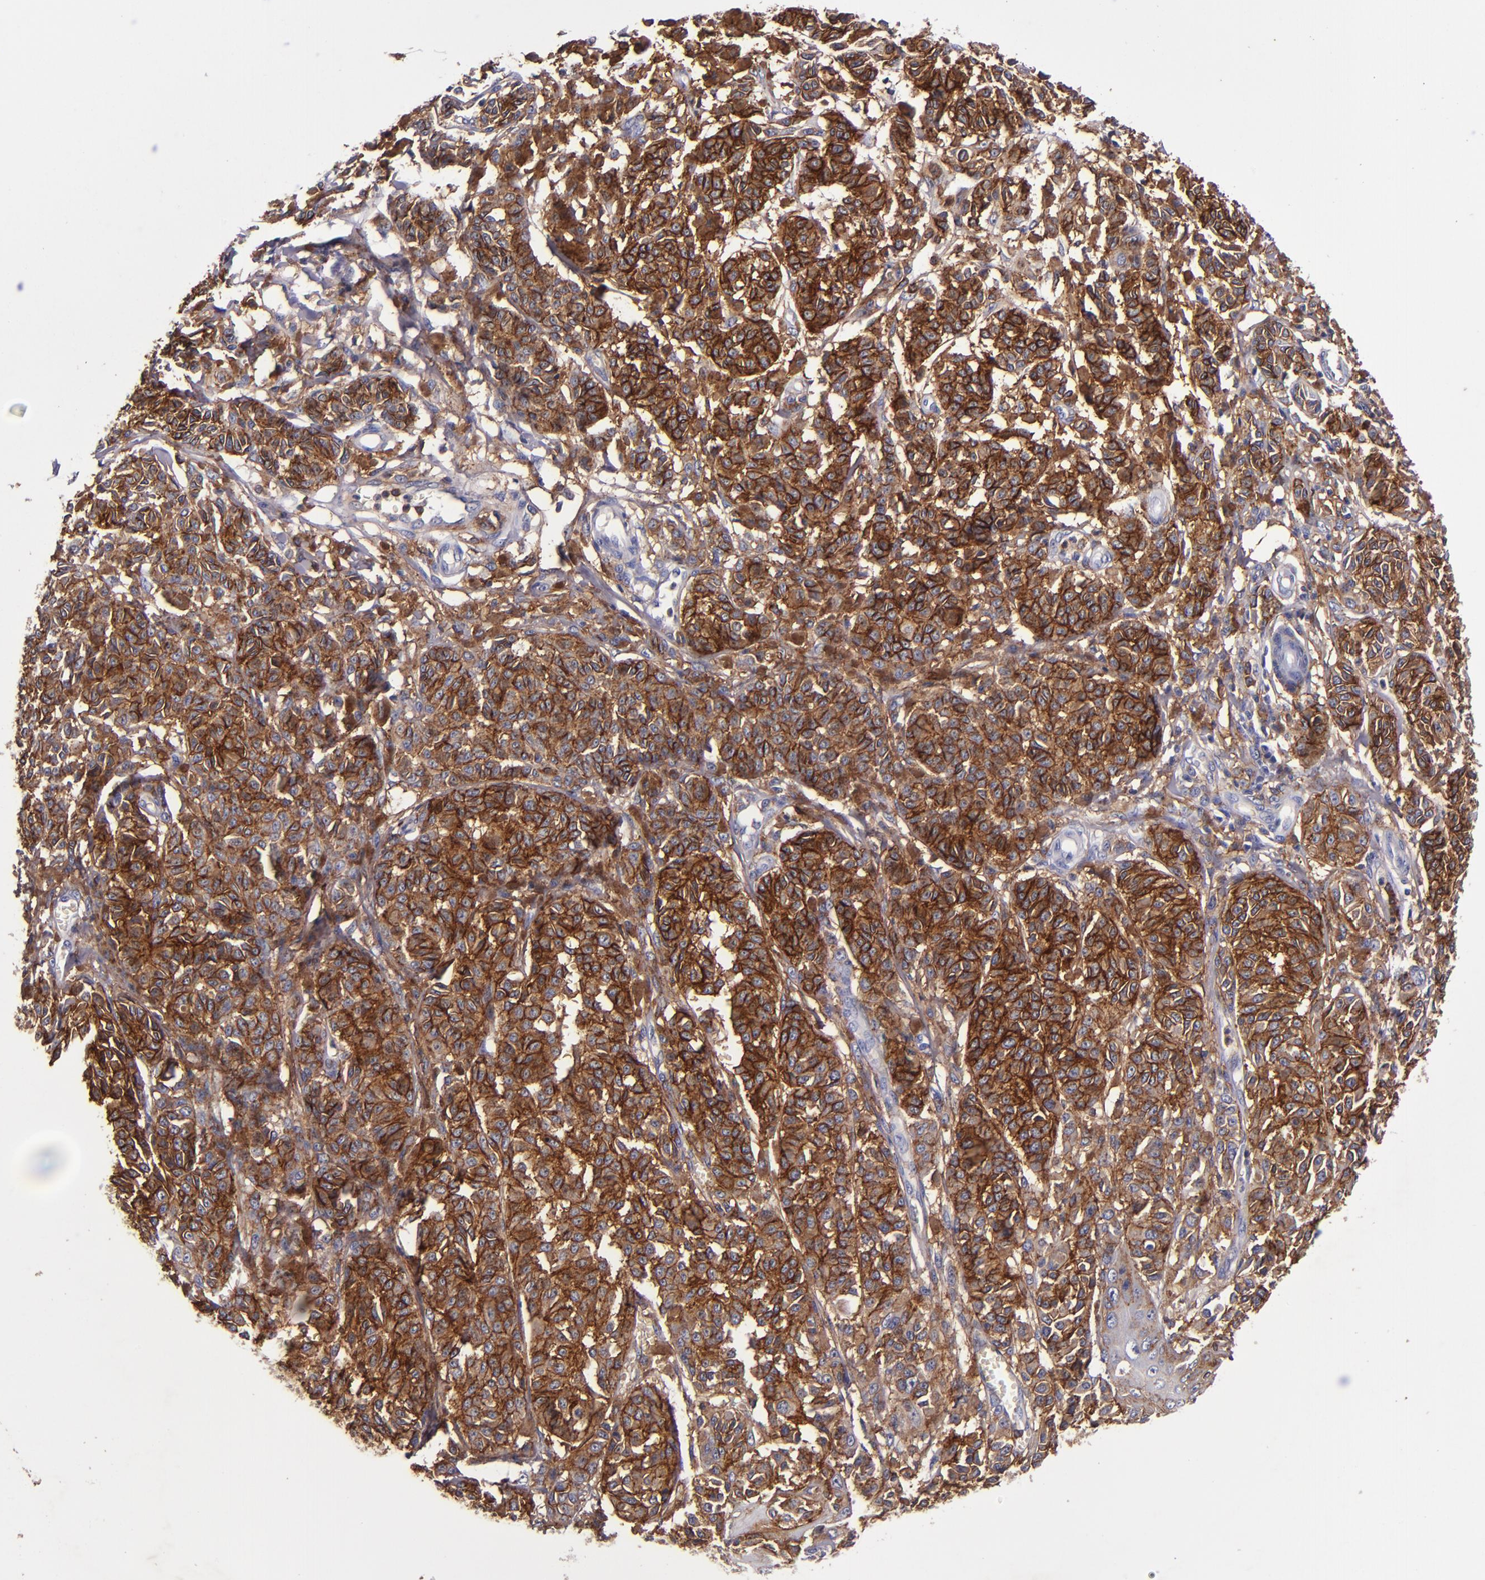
{"staining": {"intensity": "strong", "quantity": ">75%", "location": "cytoplasmic/membranous"}, "tissue": "melanoma", "cell_type": "Tumor cells", "image_type": "cancer", "snomed": [{"axis": "morphology", "description": "Malignant melanoma, NOS"}, {"axis": "topography", "description": "Skin"}], "caption": "This image shows immunohistochemistry (IHC) staining of human melanoma, with high strong cytoplasmic/membranous staining in approximately >75% of tumor cells.", "gene": "SIRPA", "patient": {"sex": "male", "age": 76}}